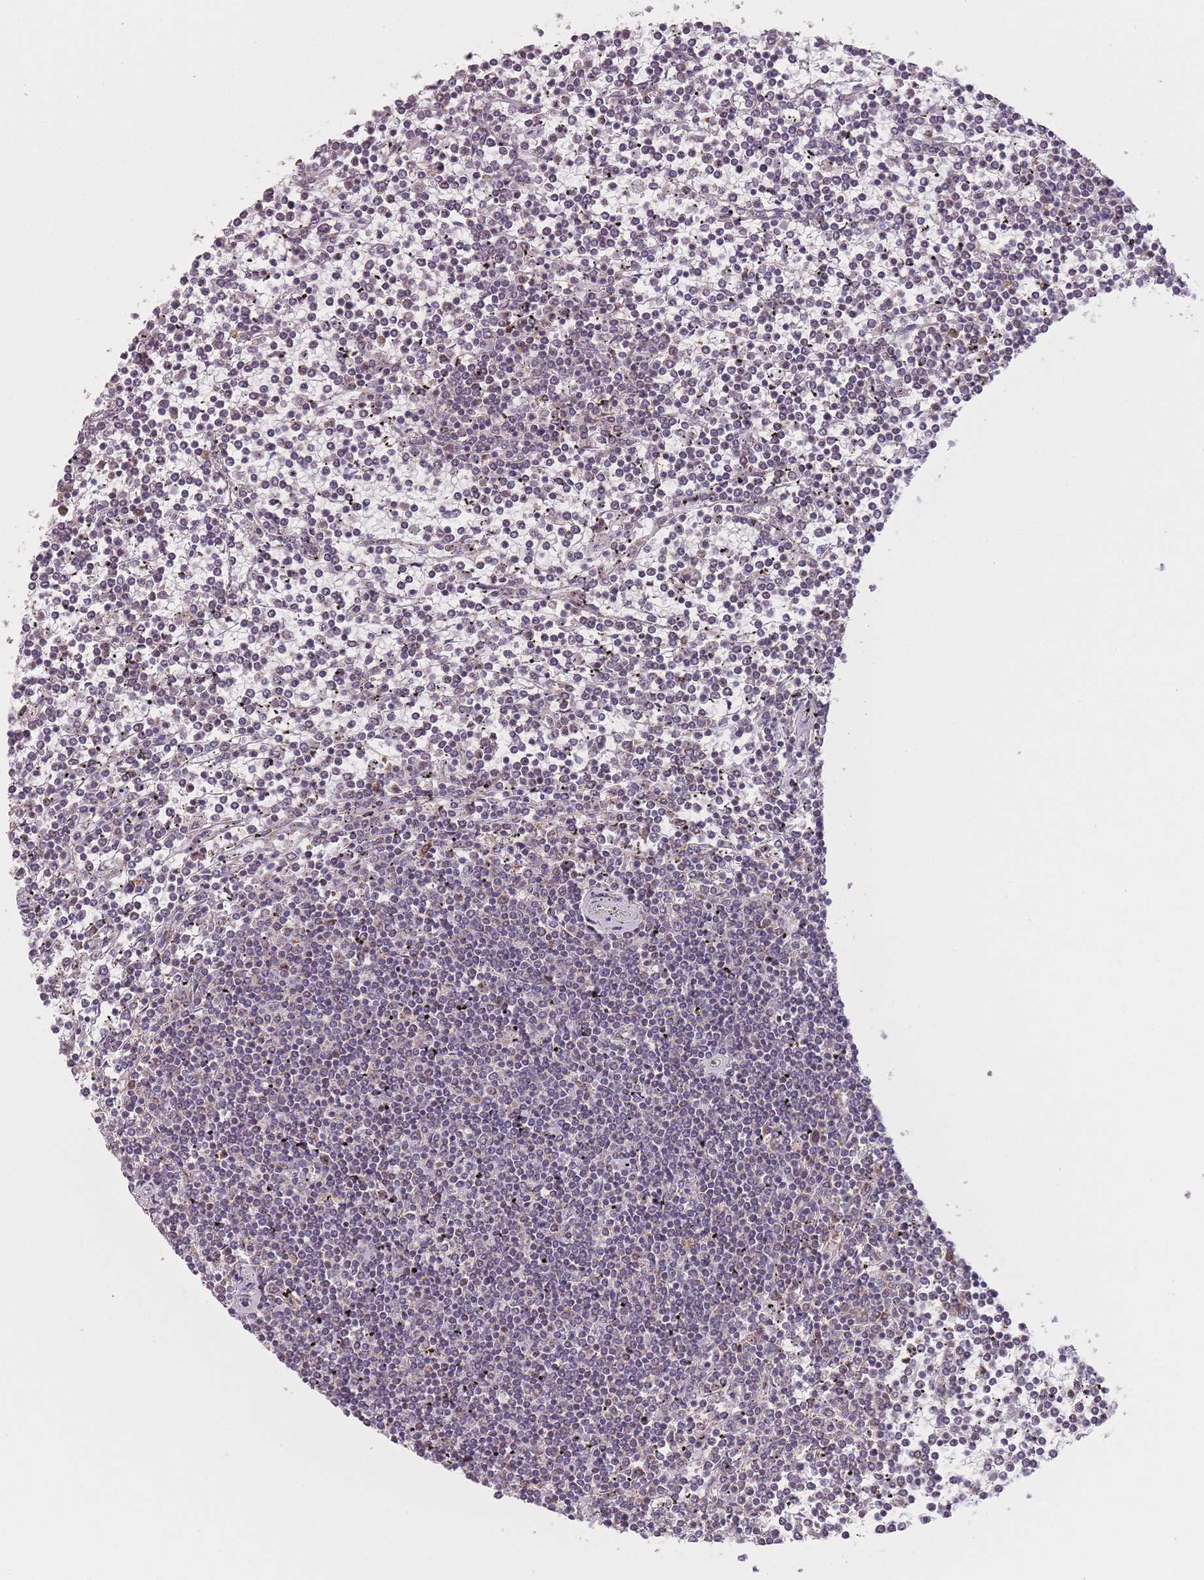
{"staining": {"intensity": "negative", "quantity": "none", "location": "none"}, "tissue": "lymphoma", "cell_type": "Tumor cells", "image_type": "cancer", "snomed": [{"axis": "morphology", "description": "Malignant lymphoma, non-Hodgkin's type, Low grade"}, {"axis": "topography", "description": "Spleen"}], "caption": "Immunohistochemistry micrograph of lymphoma stained for a protein (brown), which displays no staining in tumor cells. Nuclei are stained in blue.", "gene": "PRAM1", "patient": {"sex": "female", "age": 19}}